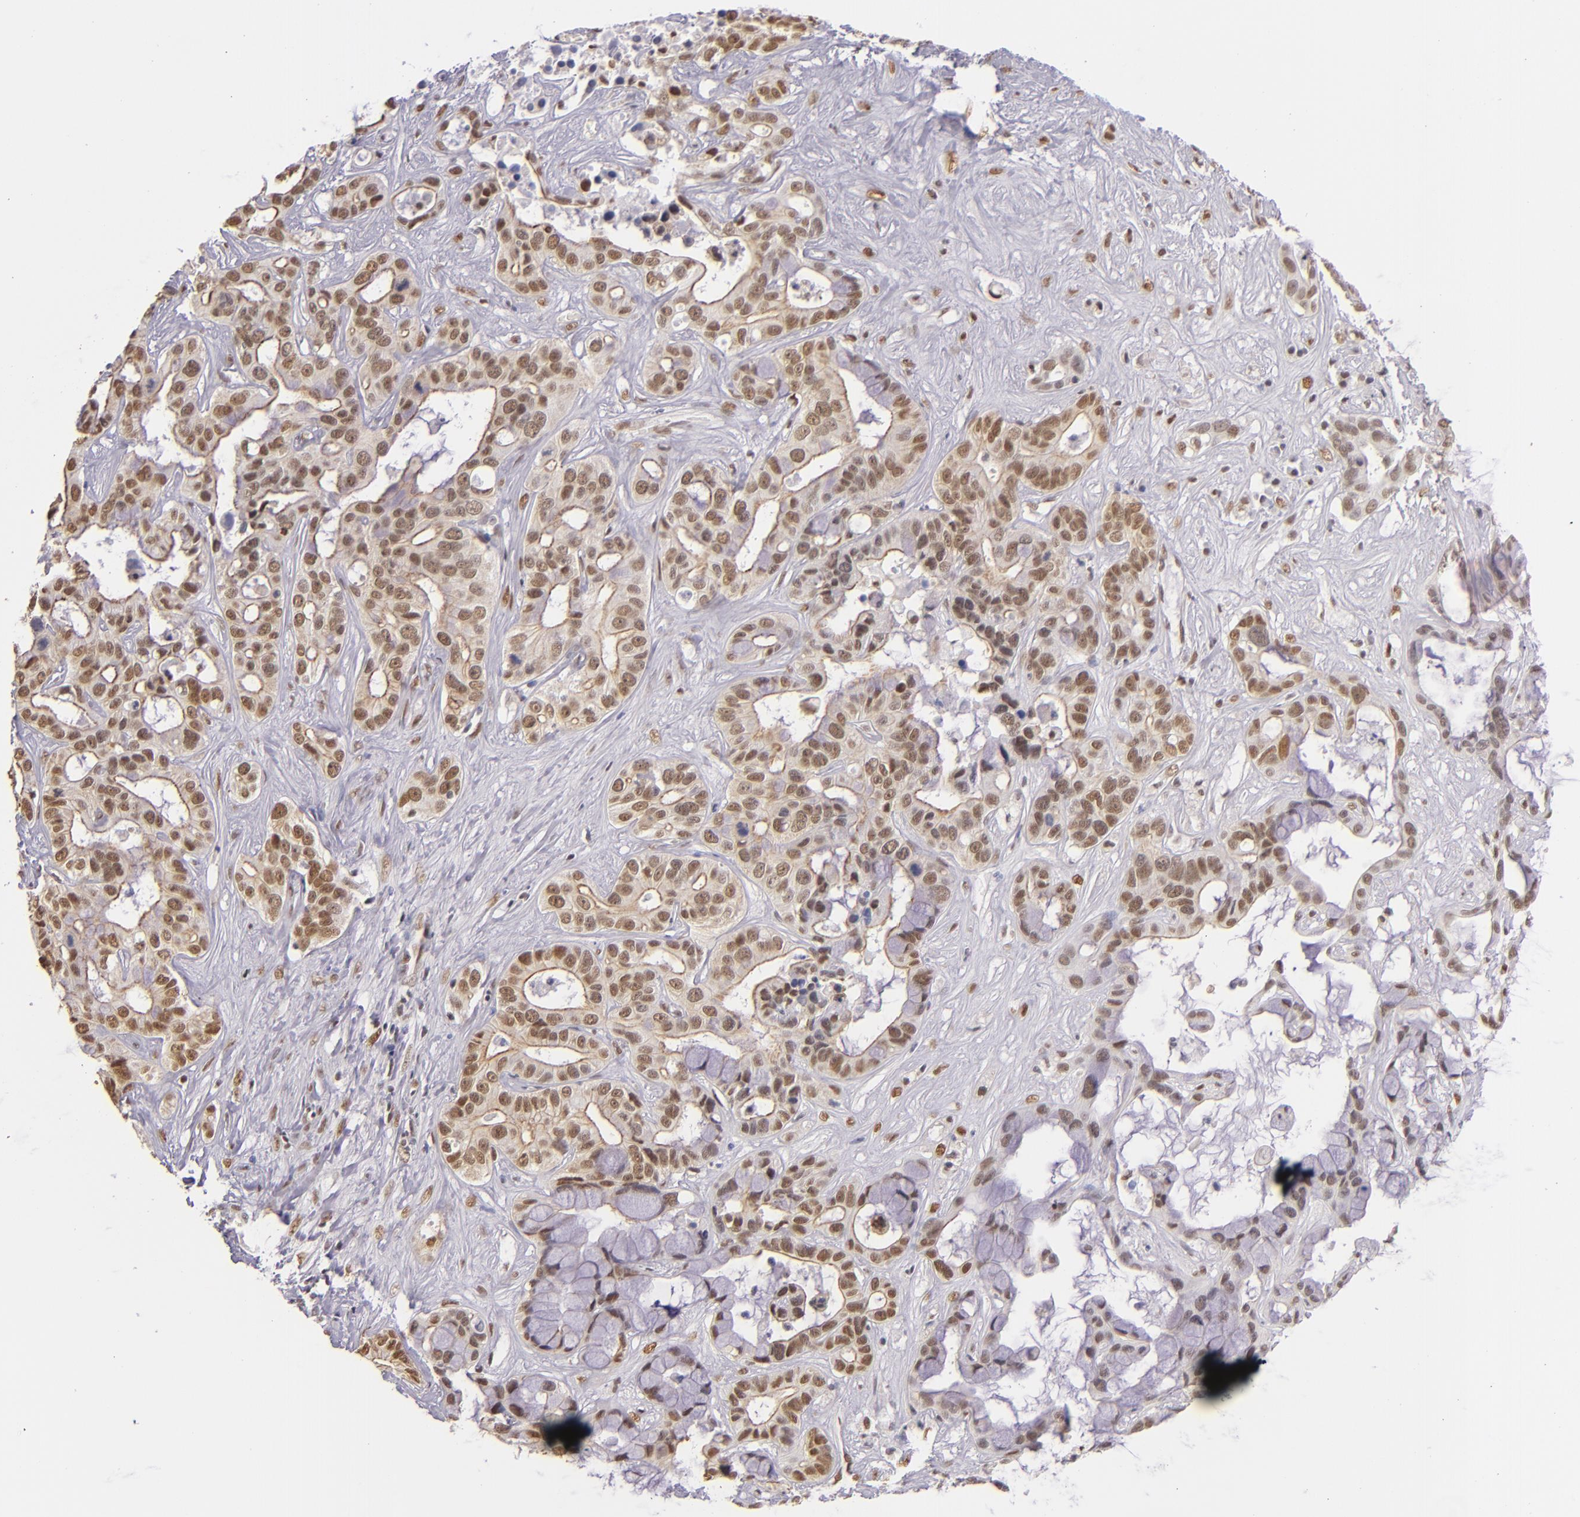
{"staining": {"intensity": "moderate", "quantity": ">75%", "location": "nuclear"}, "tissue": "liver cancer", "cell_type": "Tumor cells", "image_type": "cancer", "snomed": [{"axis": "morphology", "description": "Cholangiocarcinoma"}, {"axis": "topography", "description": "Liver"}], "caption": "A medium amount of moderate nuclear expression is appreciated in about >75% of tumor cells in liver cancer tissue.", "gene": "NCOR2", "patient": {"sex": "female", "age": 65}}